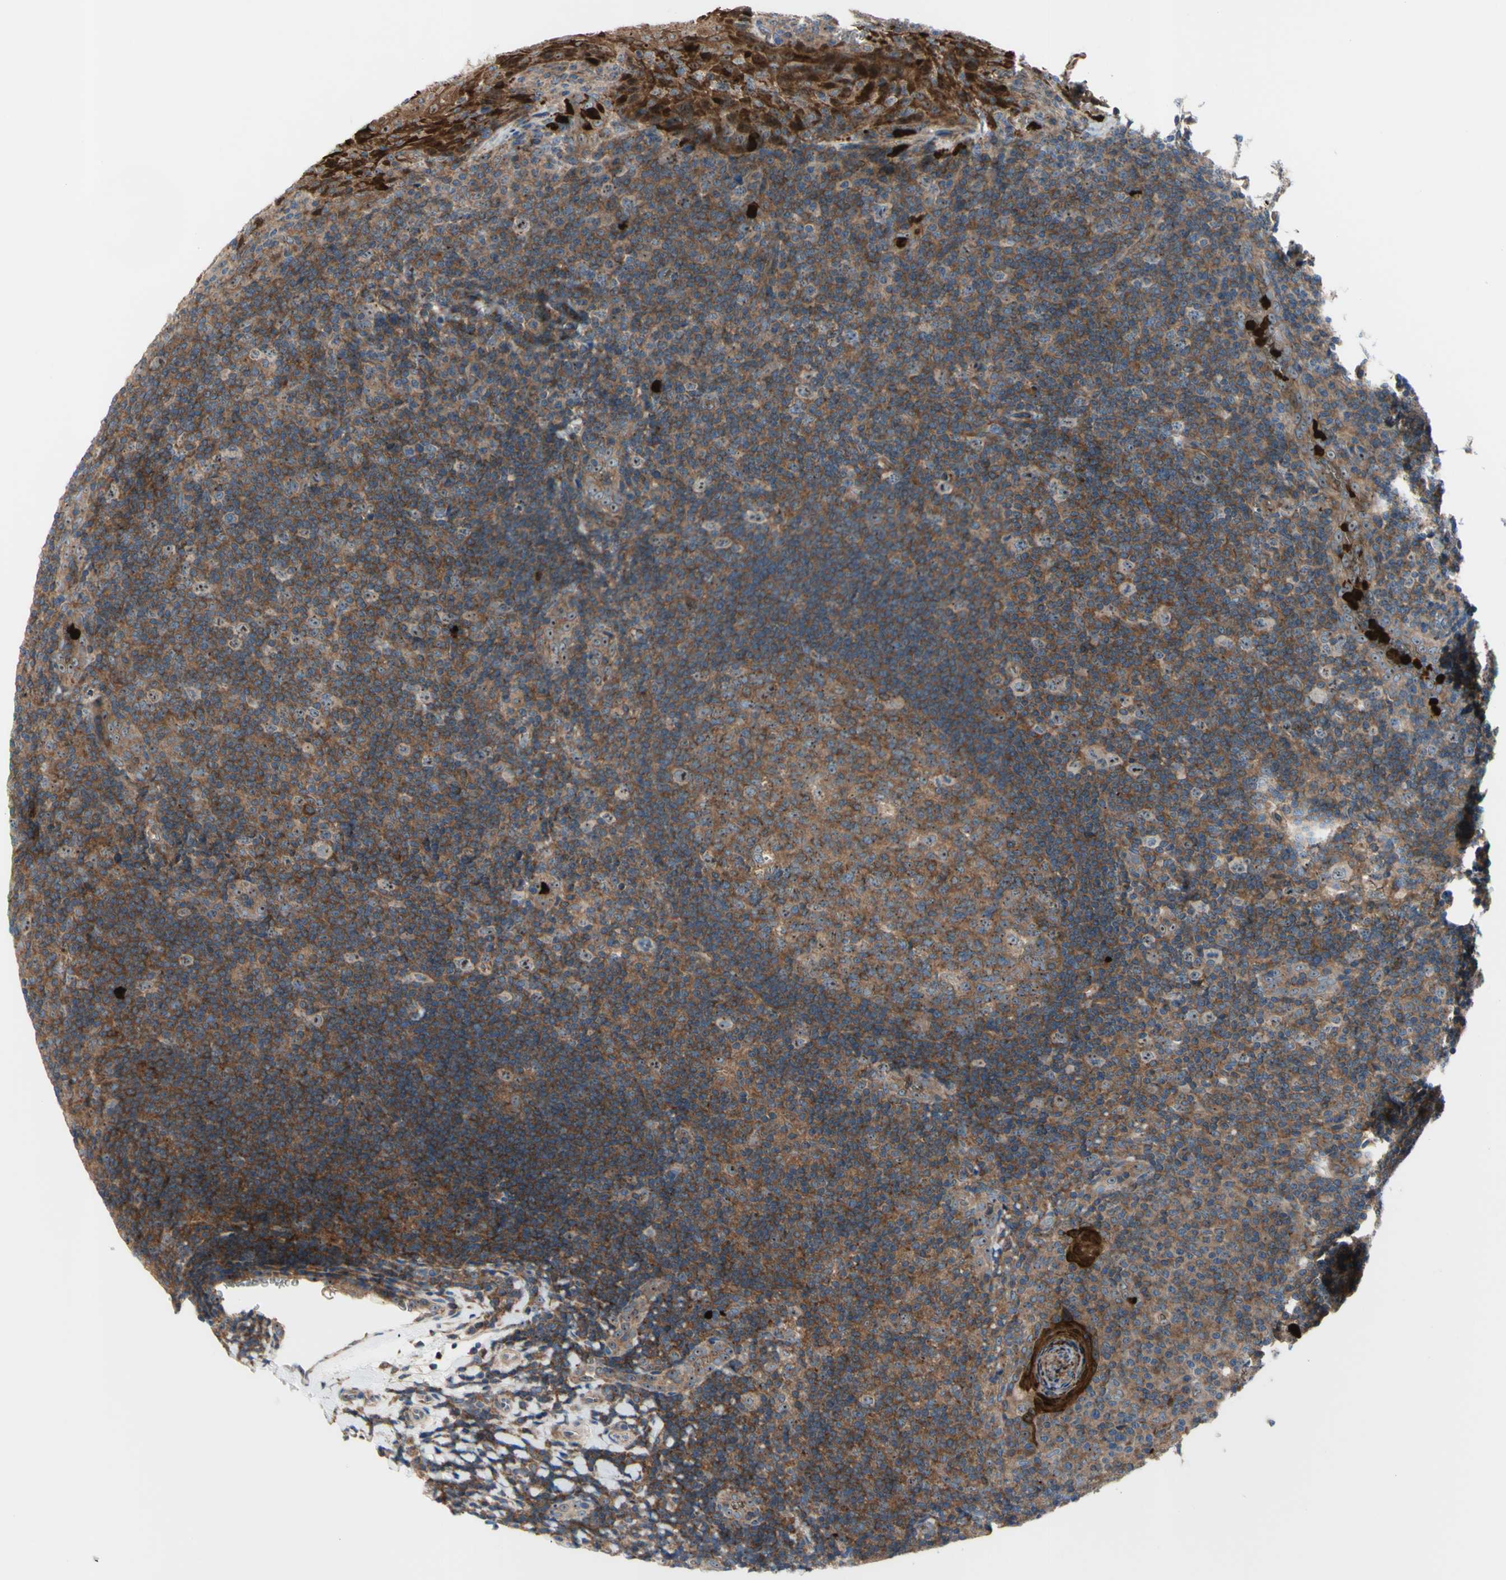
{"staining": {"intensity": "moderate", "quantity": ">75%", "location": "nuclear"}, "tissue": "tonsil", "cell_type": "Germinal center cells", "image_type": "normal", "snomed": [{"axis": "morphology", "description": "Normal tissue, NOS"}, {"axis": "topography", "description": "Tonsil"}], "caption": "High-magnification brightfield microscopy of benign tonsil stained with DAB (brown) and counterstained with hematoxylin (blue). germinal center cells exhibit moderate nuclear staining is appreciated in about>75% of cells.", "gene": "USP9X", "patient": {"sex": "male", "age": 37}}